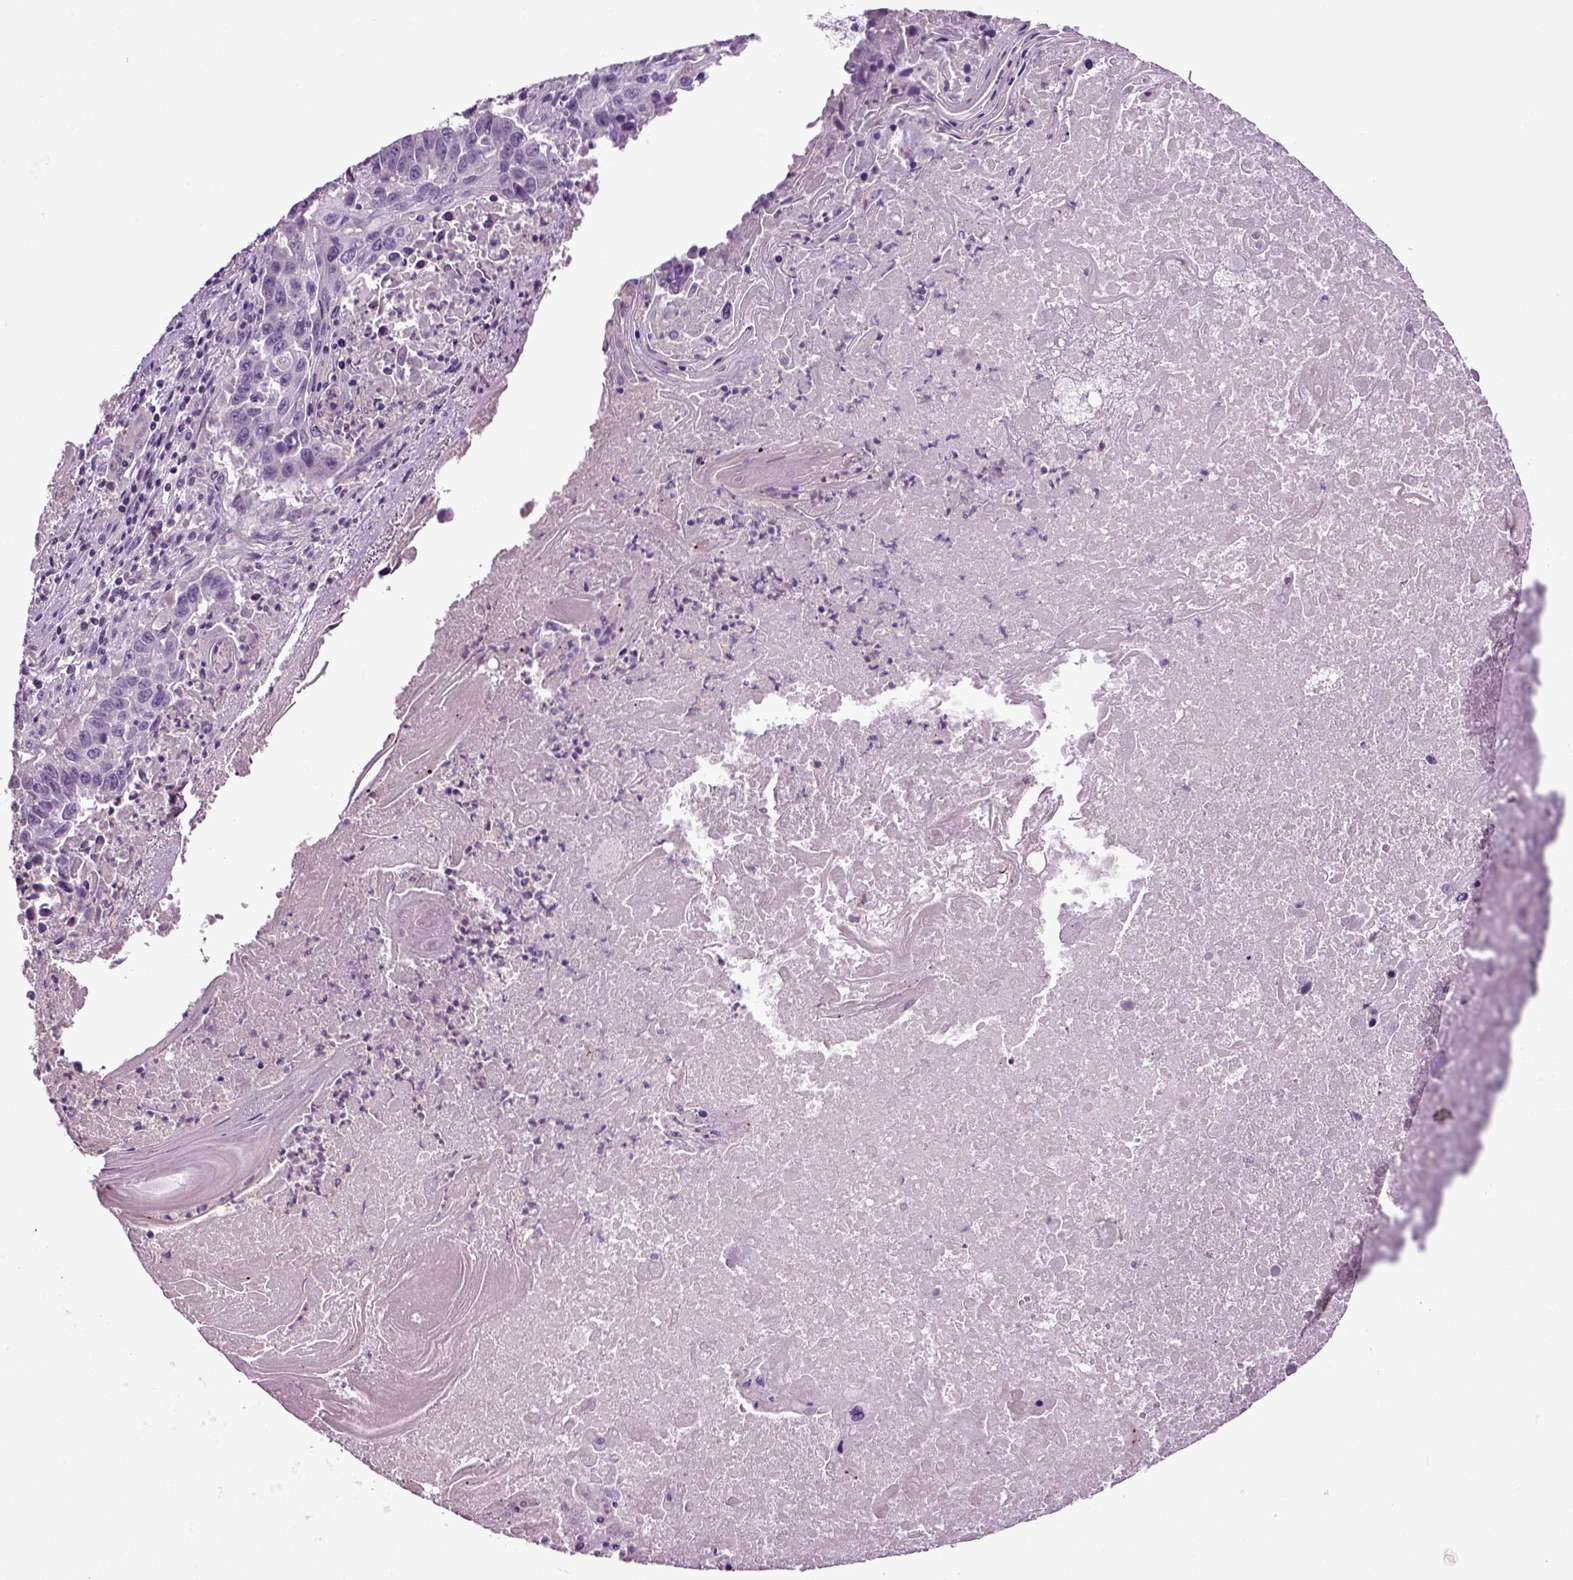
{"staining": {"intensity": "negative", "quantity": "none", "location": "none"}, "tissue": "lung cancer", "cell_type": "Tumor cells", "image_type": "cancer", "snomed": [{"axis": "morphology", "description": "Squamous cell carcinoma, NOS"}, {"axis": "topography", "description": "Lung"}], "caption": "IHC of squamous cell carcinoma (lung) shows no expression in tumor cells.", "gene": "FGF11", "patient": {"sex": "male", "age": 73}}